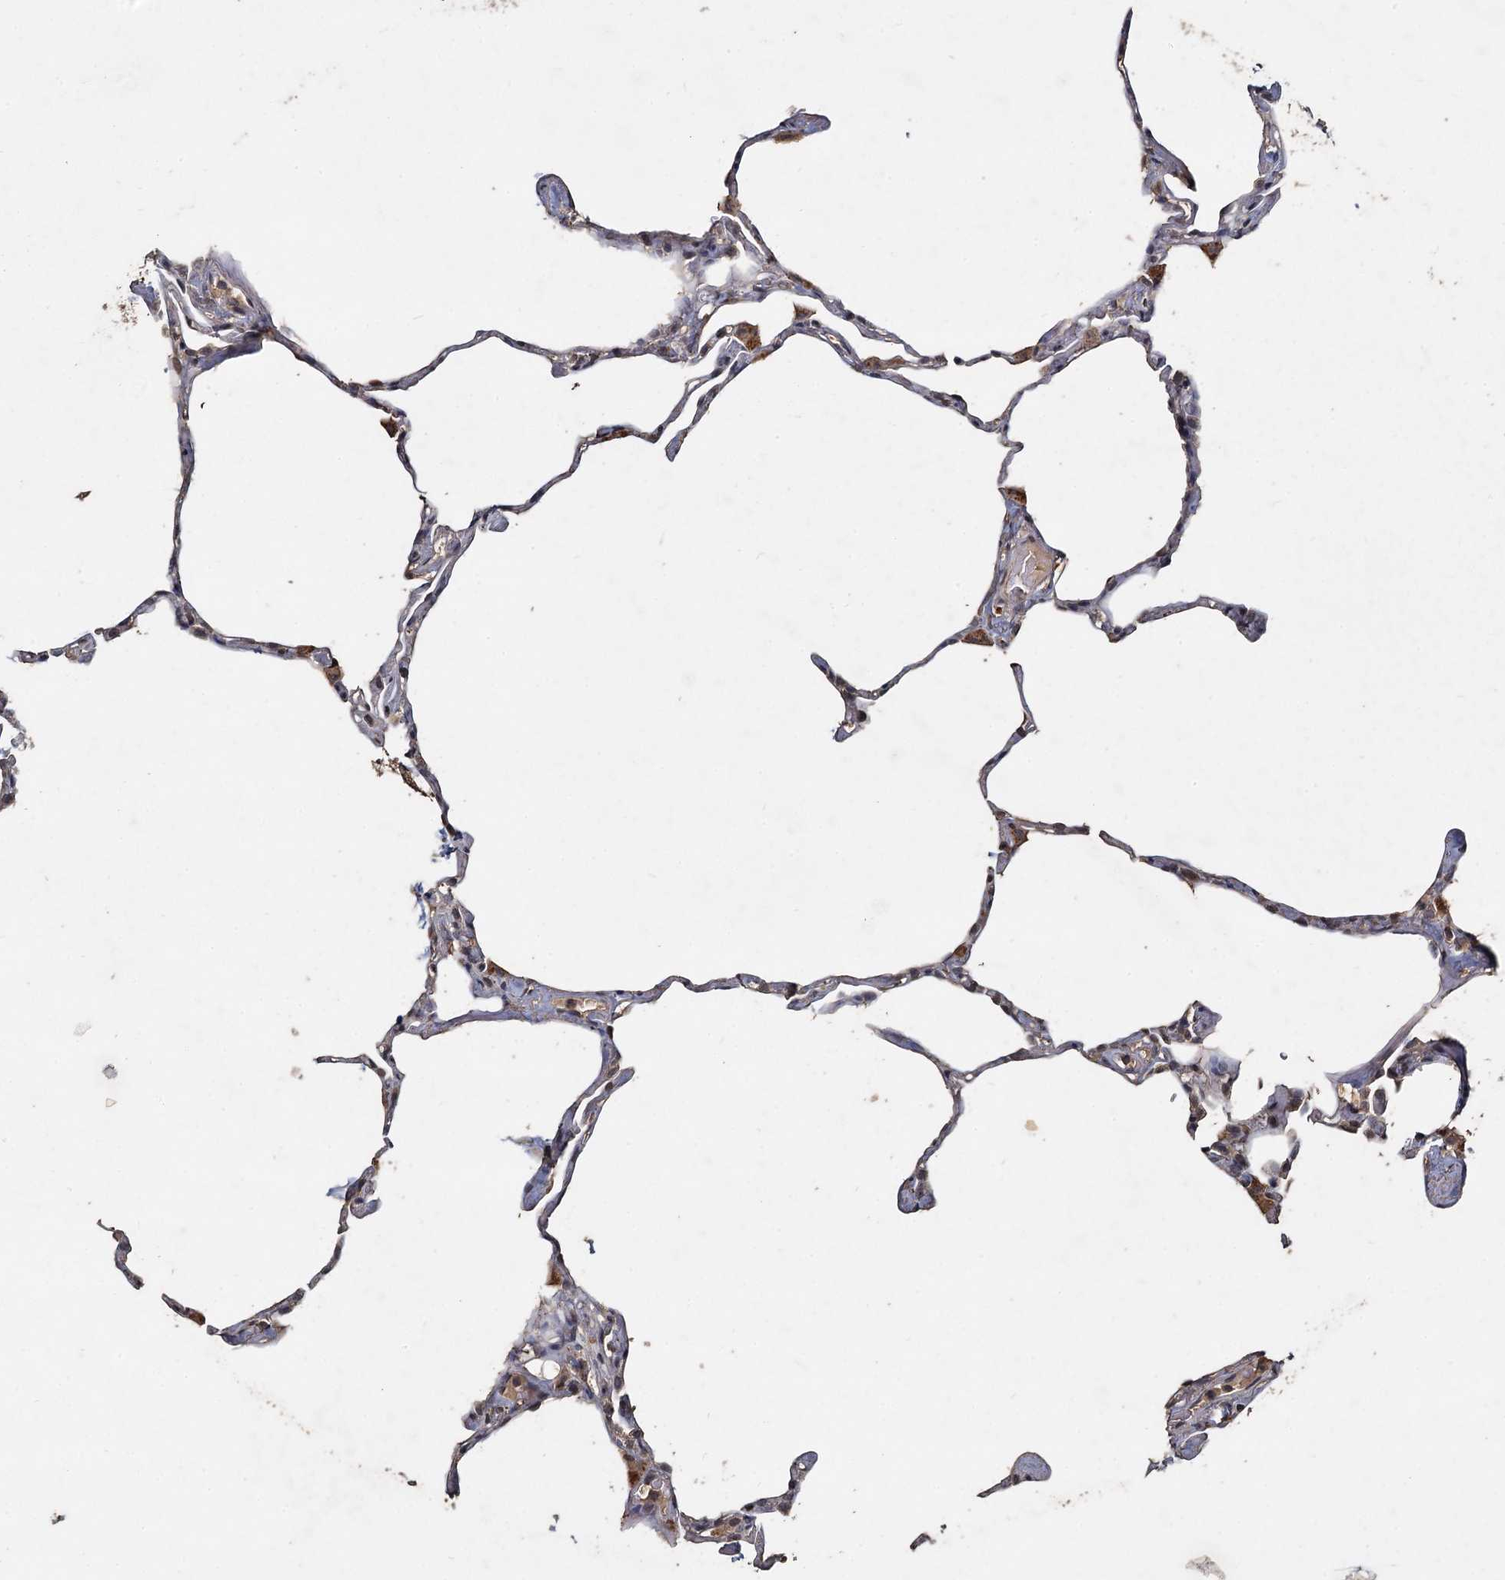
{"staining": {"intensity": "negative", "quantity": "none", "location": "none"}, "tissue": "lung", "cell_type": "Alveolar cells", "image_type": "normal", "snomed": [{"axis": "morphology", "description": "Normal tissue, NOS"}, {"axis": "topography", "description": "Lung"}], "caption": "High magnification brightfield microscopy of benign lung stained with DAB (brown) and counterstained with hematoxylin (blue): alveolar cells show no significant expression.", "gene": "CCDC61", "patient": {"sex": "male", "age": 65}}